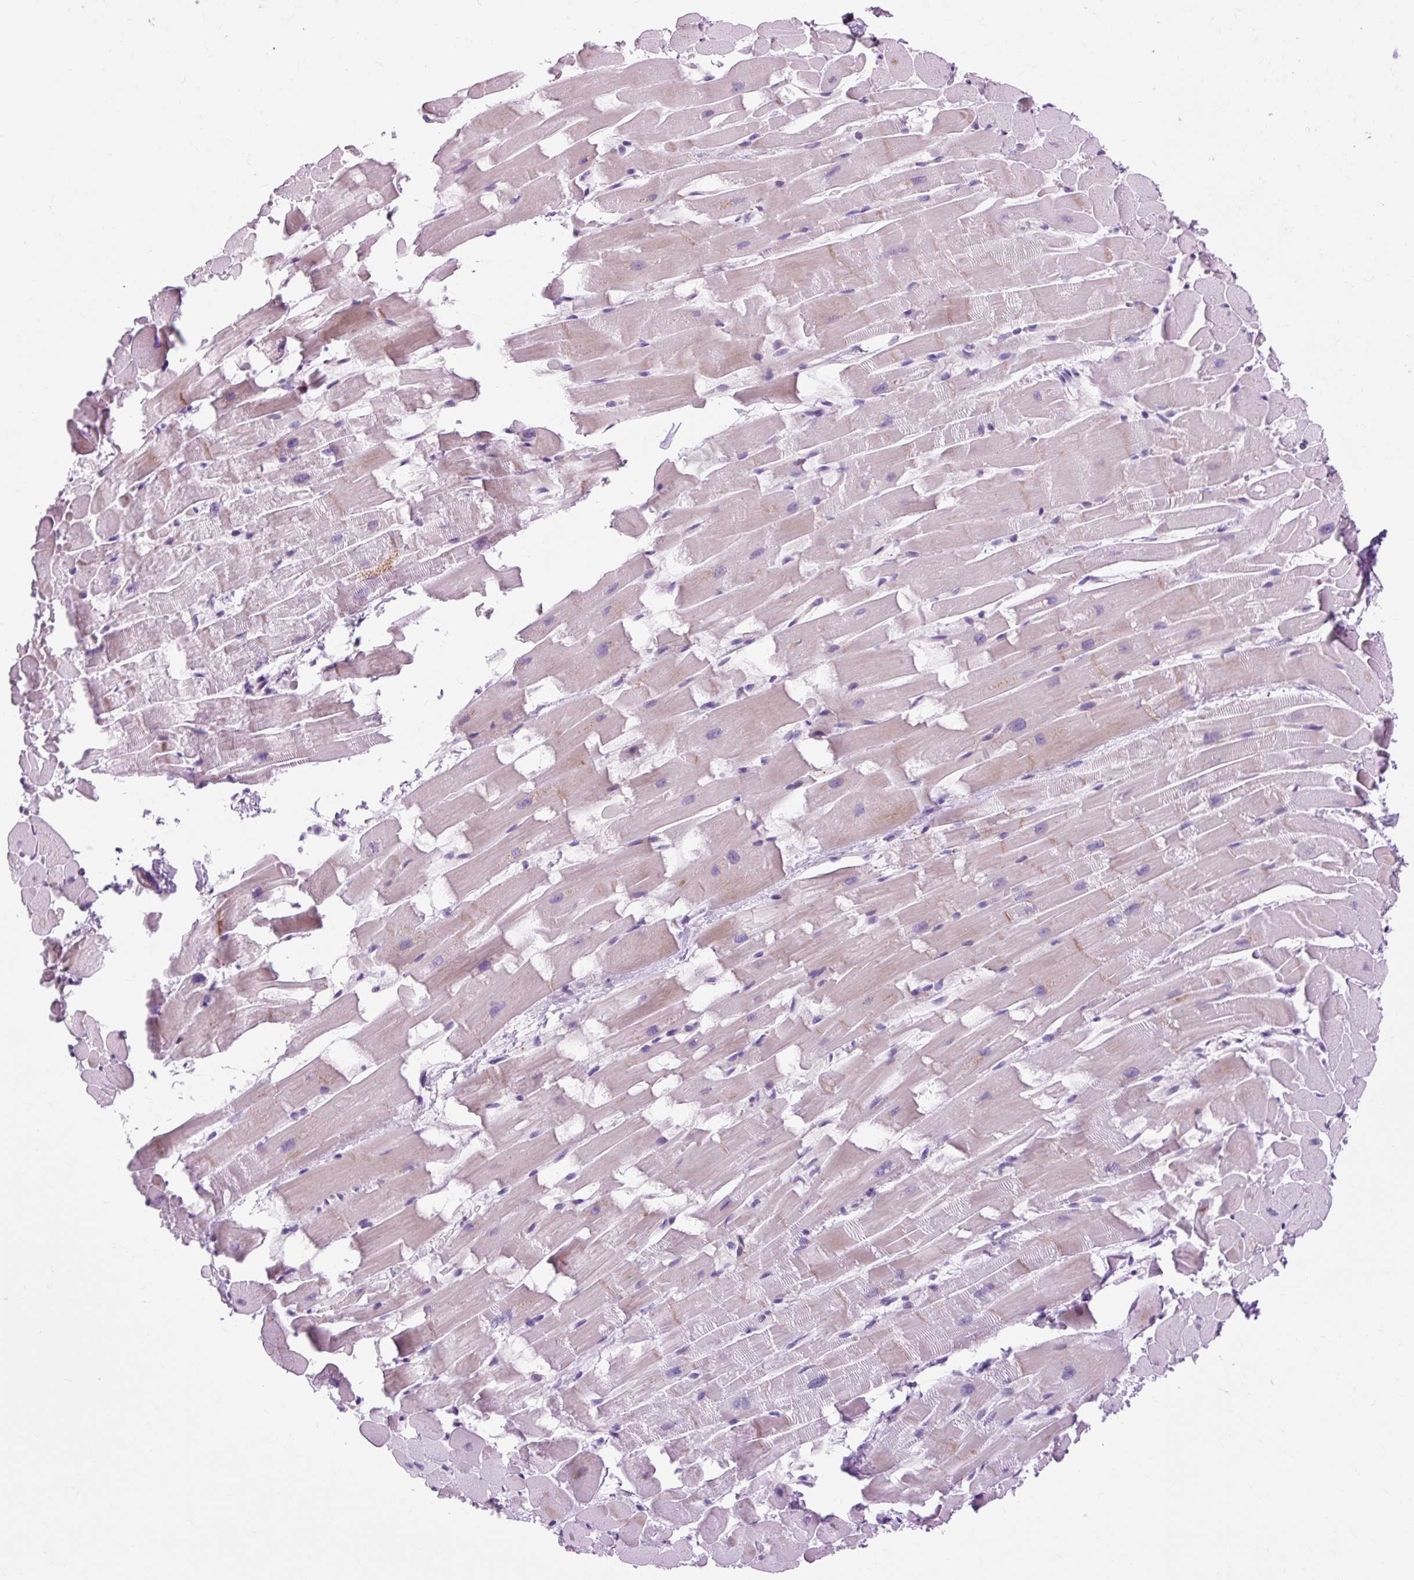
{"staining": {"intensity": "weak", "quantity": "<25%", "location": "cytoplasmic/membranous"}, "tissue": "heart muscle", "cell_type": "Cardiomyocytes", "image_type": "normal", "snomed": [{"axis": "morphology", "description": "Normal tissue, NOS"}, {"axis": "topography", "description": "Heart"}], "caption": "DAB immunohistochemical staining of normal heart muscle reveals no significant staining in cardiomyocytes.", "gene": "OOEP", "patient": {"sex": "male", "age": 37}}